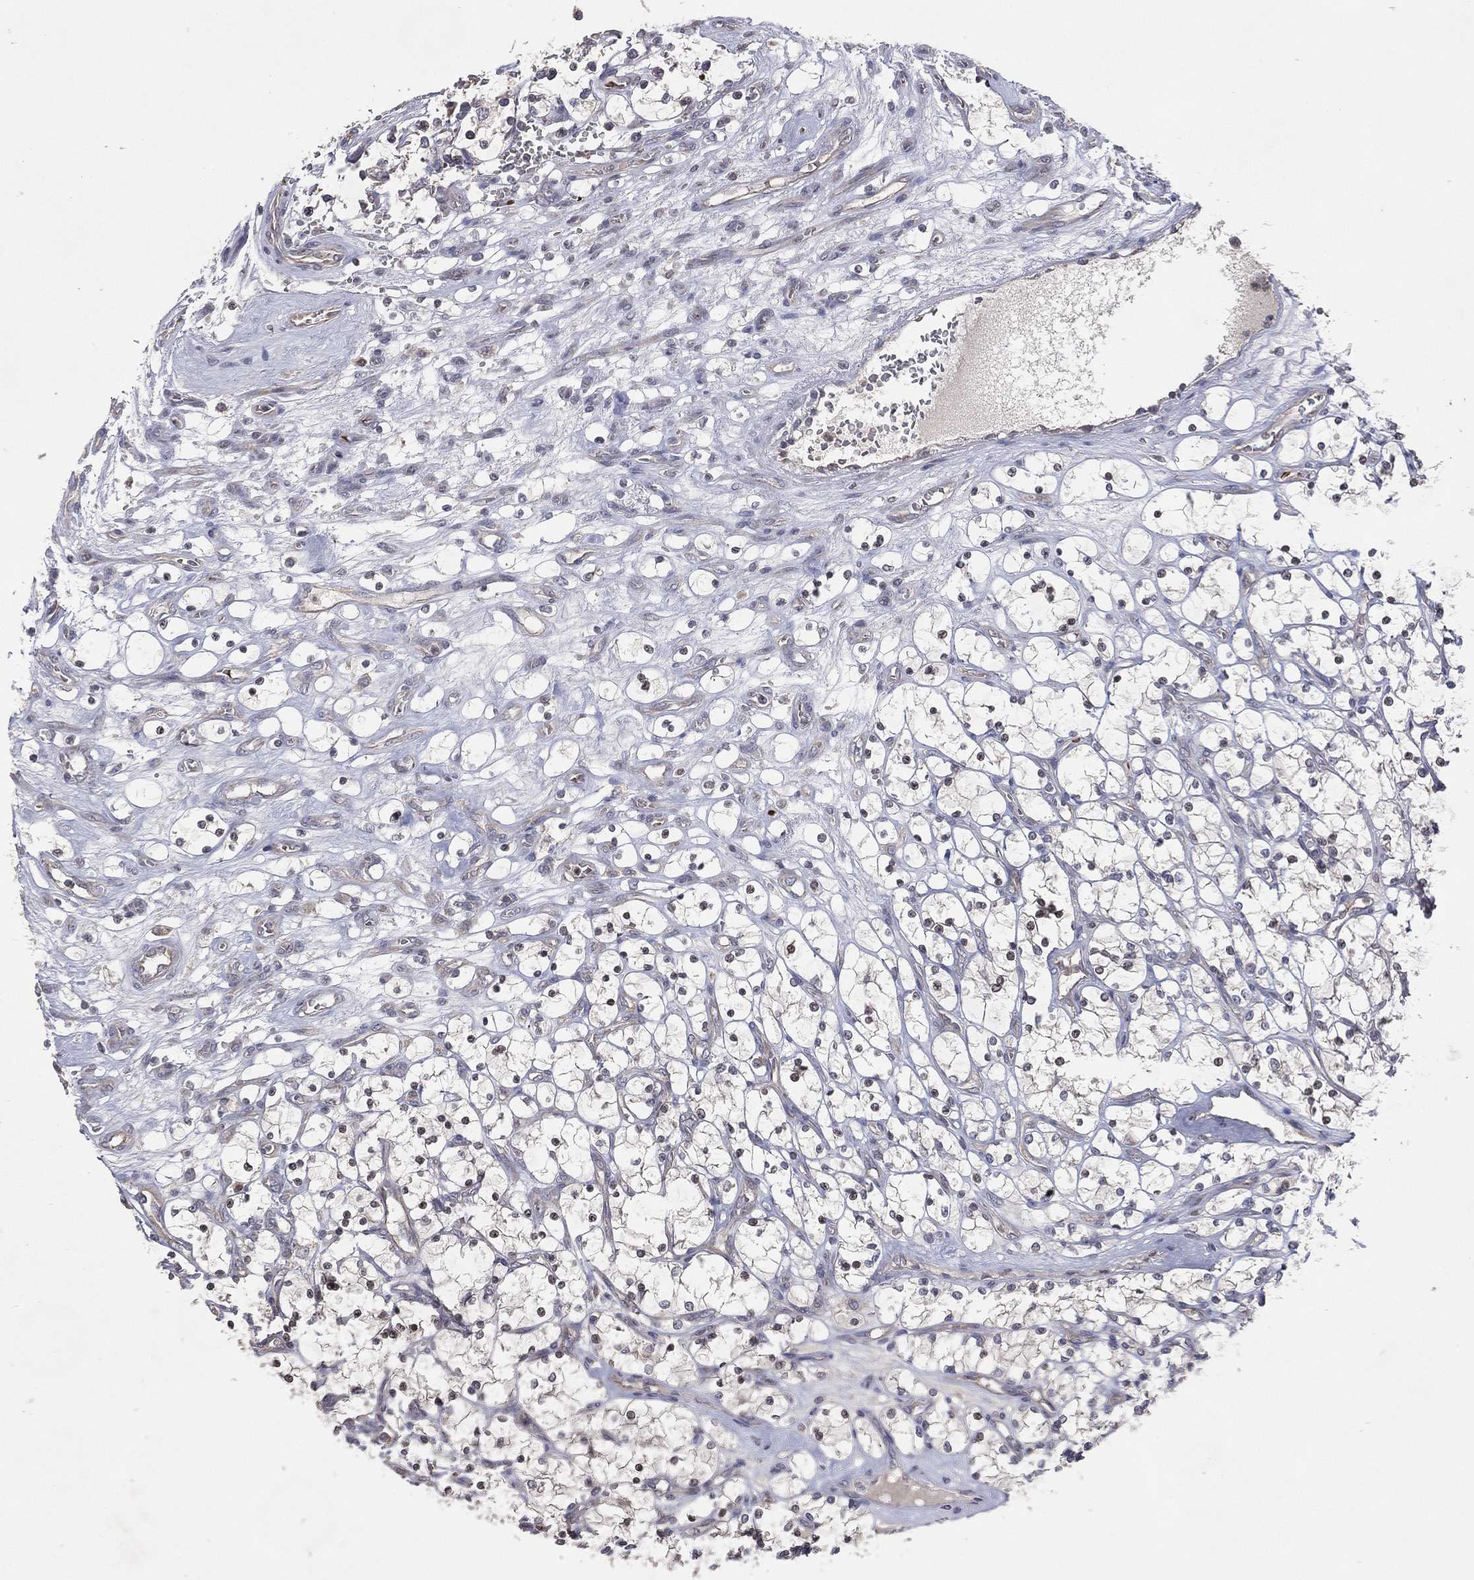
{"staining": {"intensity": "negative", "quantity": "none", "location": "none"}, "tissue": "renal cancer", "cell_type": "Tumor cells", "image_type": "cancer", "snomed": [{"axis": "morphology", "description": "Adenocarcinoma, NOS"}, {"axis": "topography", "description": "Kidney"}], "caption": "This is a histopathology image of immunohistochemistry (IHC) staining of renal cancer (adenocarcinoma), which shows no expression in tumor cells. Nuclei are stained in blue.", "gene": "DNAH7", "patient": {"sex": "female", "age": 69}}